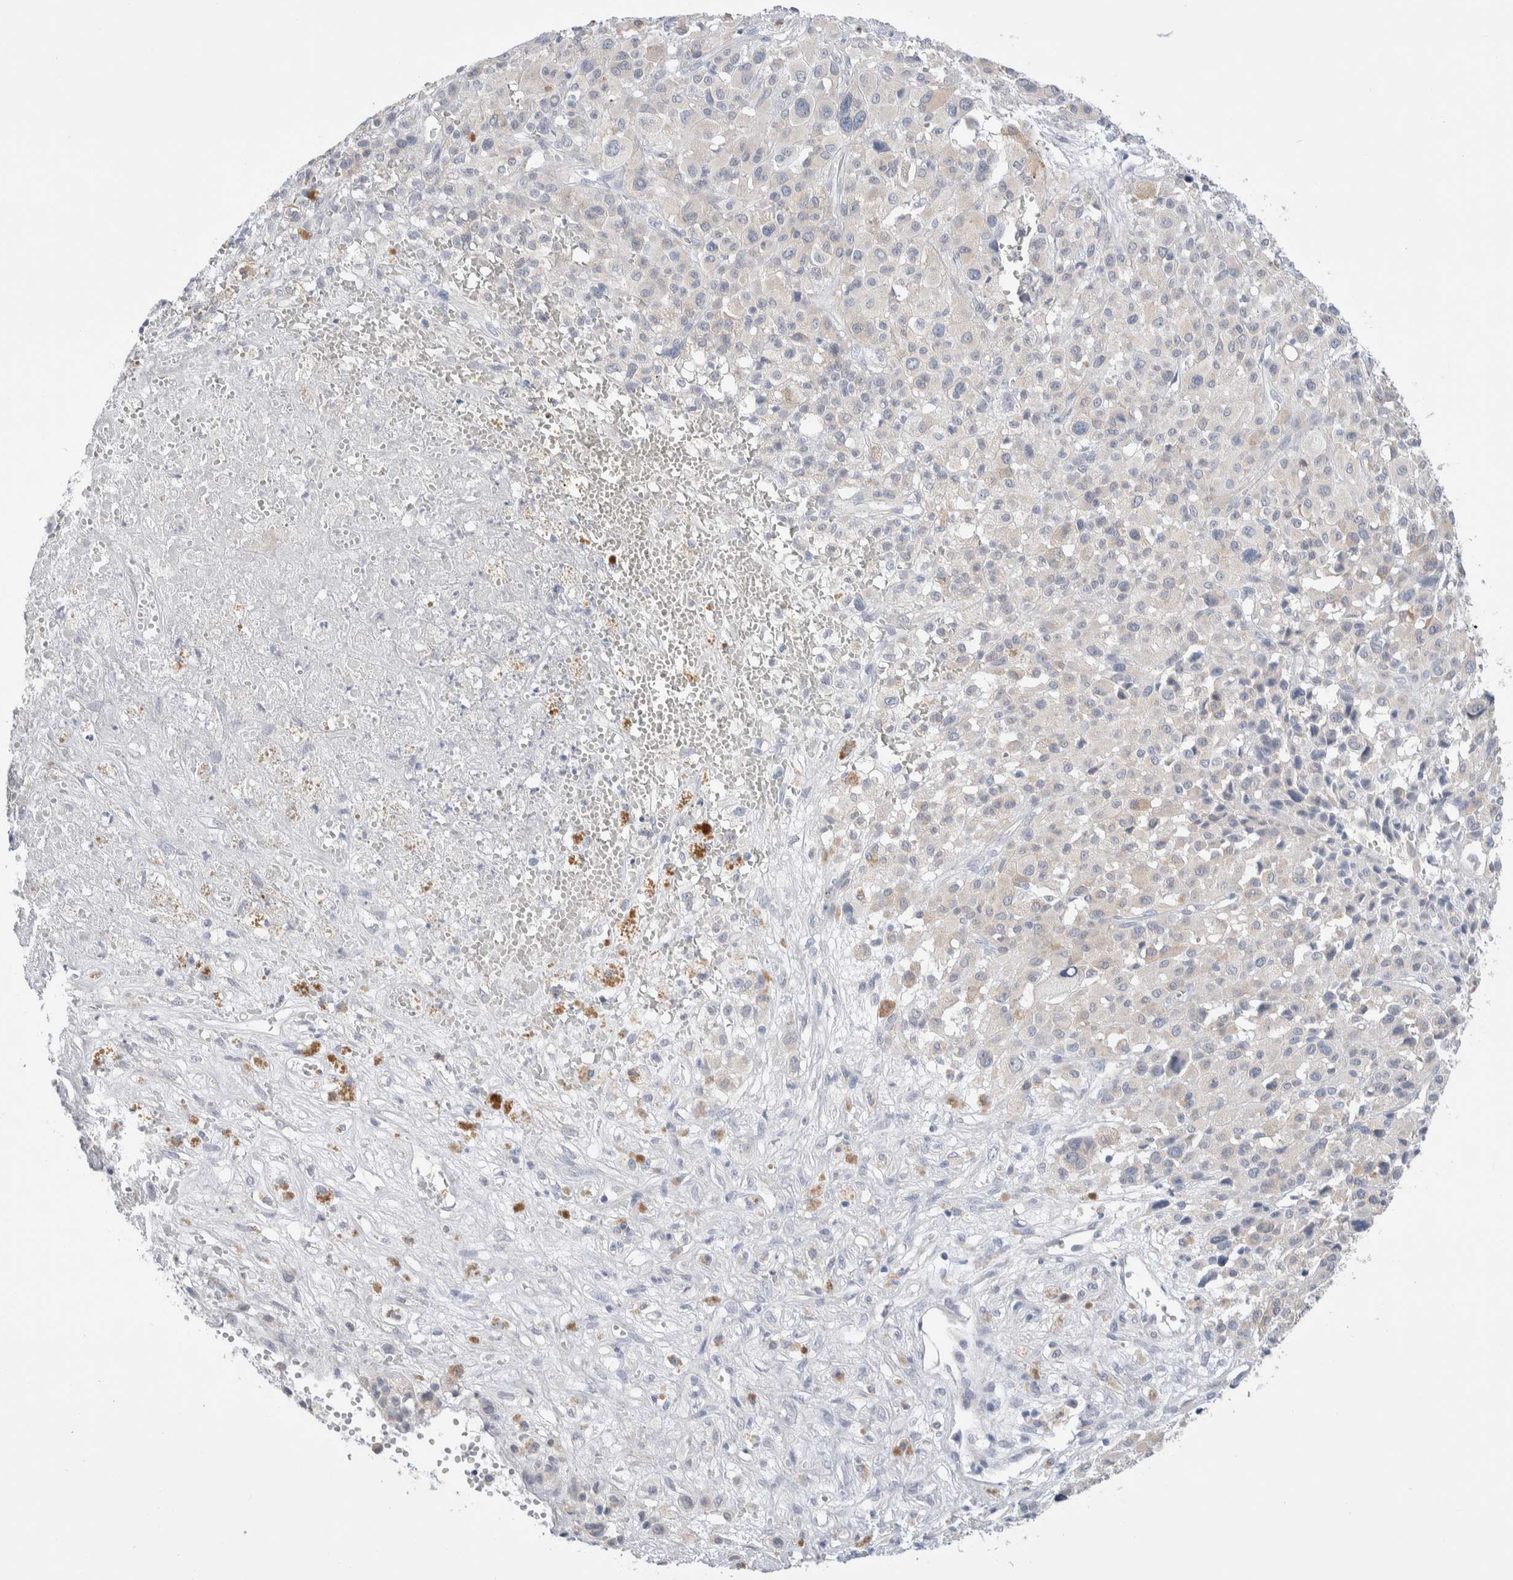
{"staining": {"intensity": "negative", "quantity": "none", "location": "none"}, "tissue": "melanoma", "cell_type": "Tumor cells", "image_type": "cancer", "snomed": [{"axis": "morphology", "description": "Malignant melanoma, Metastatic site"}, {"axis": "topography", "description": "Skin"}], "caption": "Immunohistochemistry (IHC) image of neoplastic tissue: malignant melanoma (metastatic site) stained with DAB exhibits no significant protein staining in tumor cells.", "gene": "RUSF1", "patient": {"sex": "female", "age": 74}}